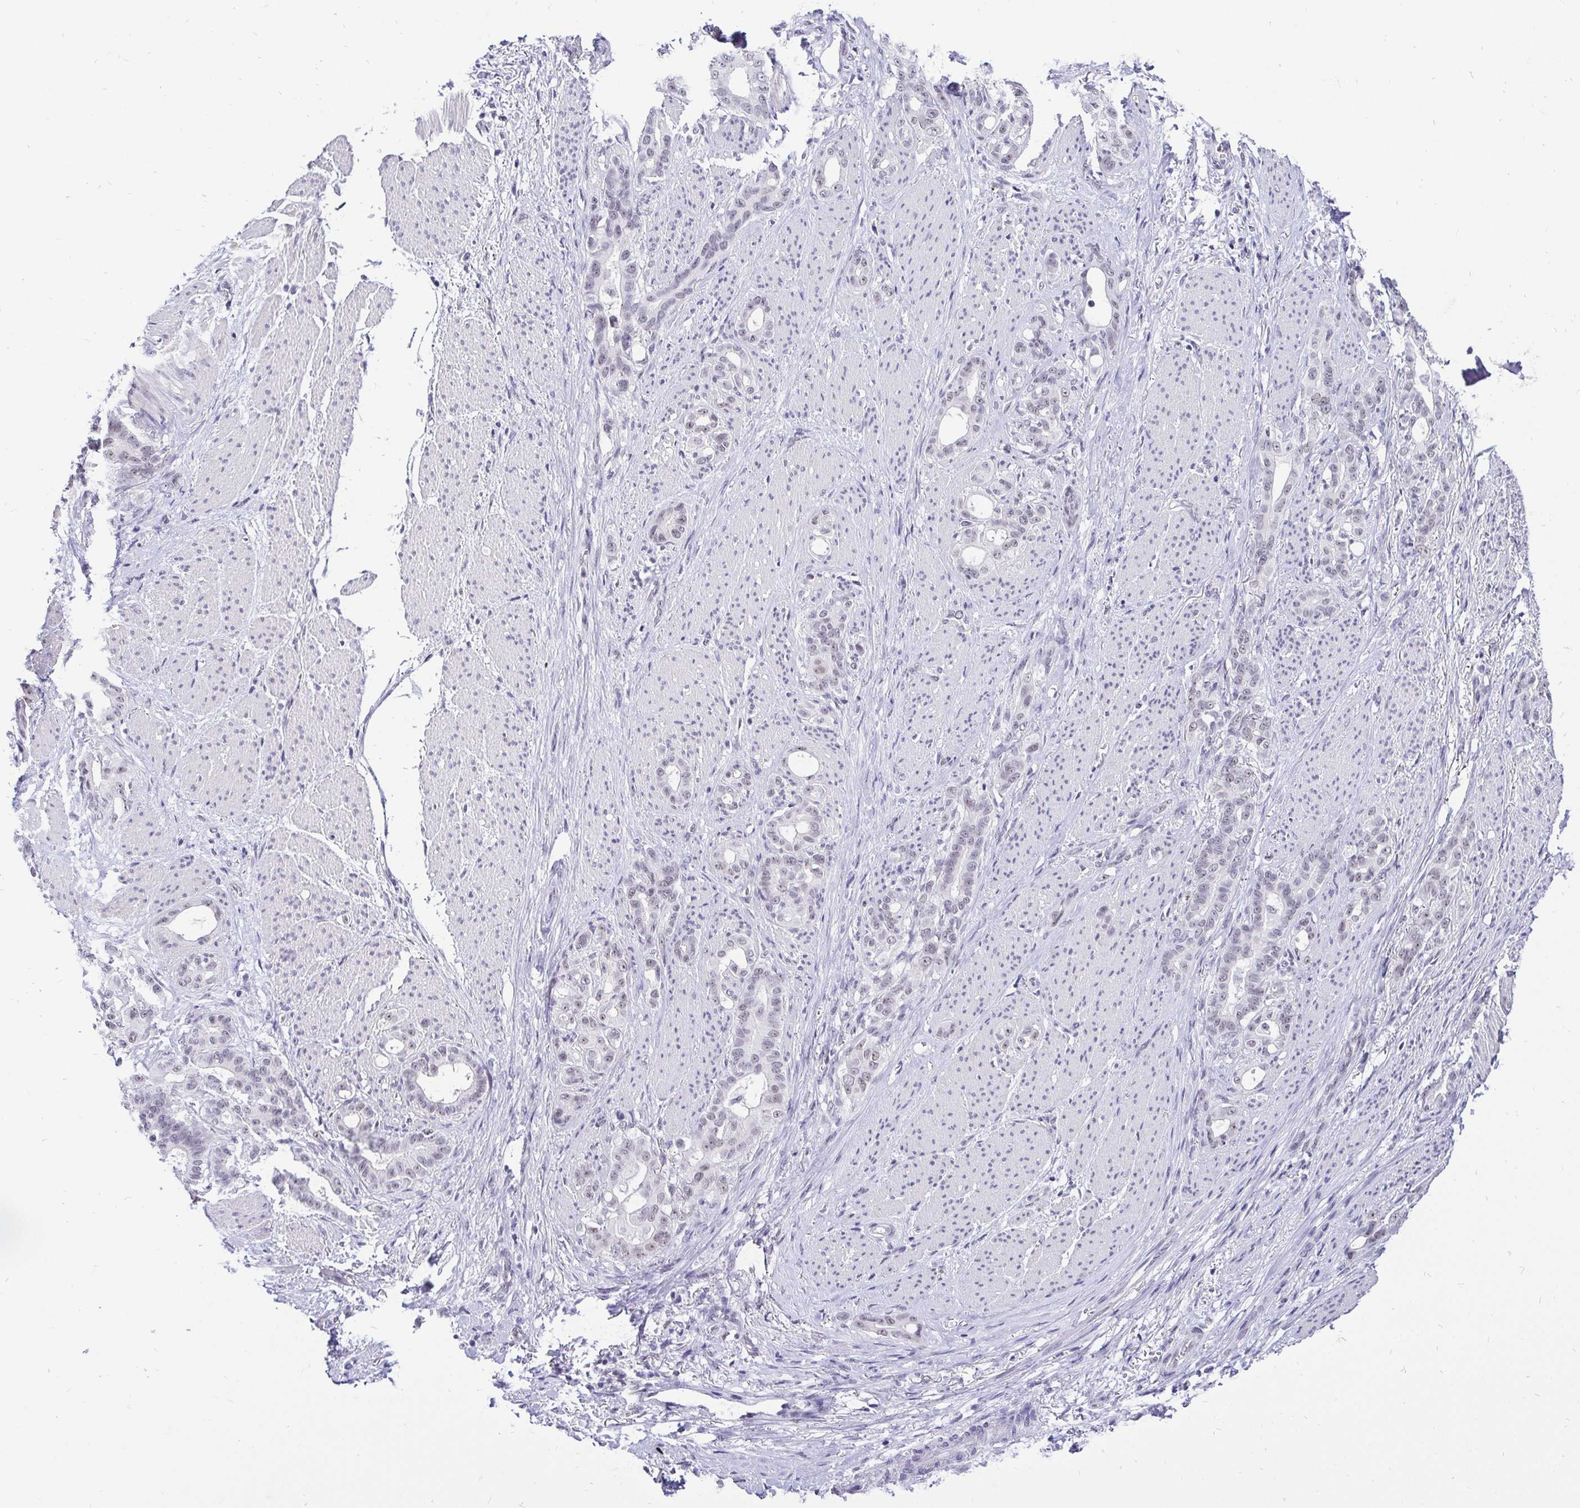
{"staining": {"intensity": "weak", "quantity": "<25%", "location": "nuclear"}, "tissue": "stomach cancer", "cell_type": "Tumor cells", "image_type": "cancer", "snomed": [{"axis": "morphology", "description": "Normal tissue, NOS"}, {"axis": "morphology", "description": "Adenocarcinoma, NOS"}, {"axis": "topography", "description": "Esophagus"}, {"axis": "topography", "description": "Stomach, upper"}], "caption": "Tumor cells show no significant protein expression in stomach adenocarcinoma. Brightfield microscopy of immunohistochemistry (IHC) stained with DAB (3,3'-diaminobenzidine) (brown) and hematoxylin (blue), captured at high magnification.", "gene": "ZNF860", "patient": {"sex": "male", "age": 62}}